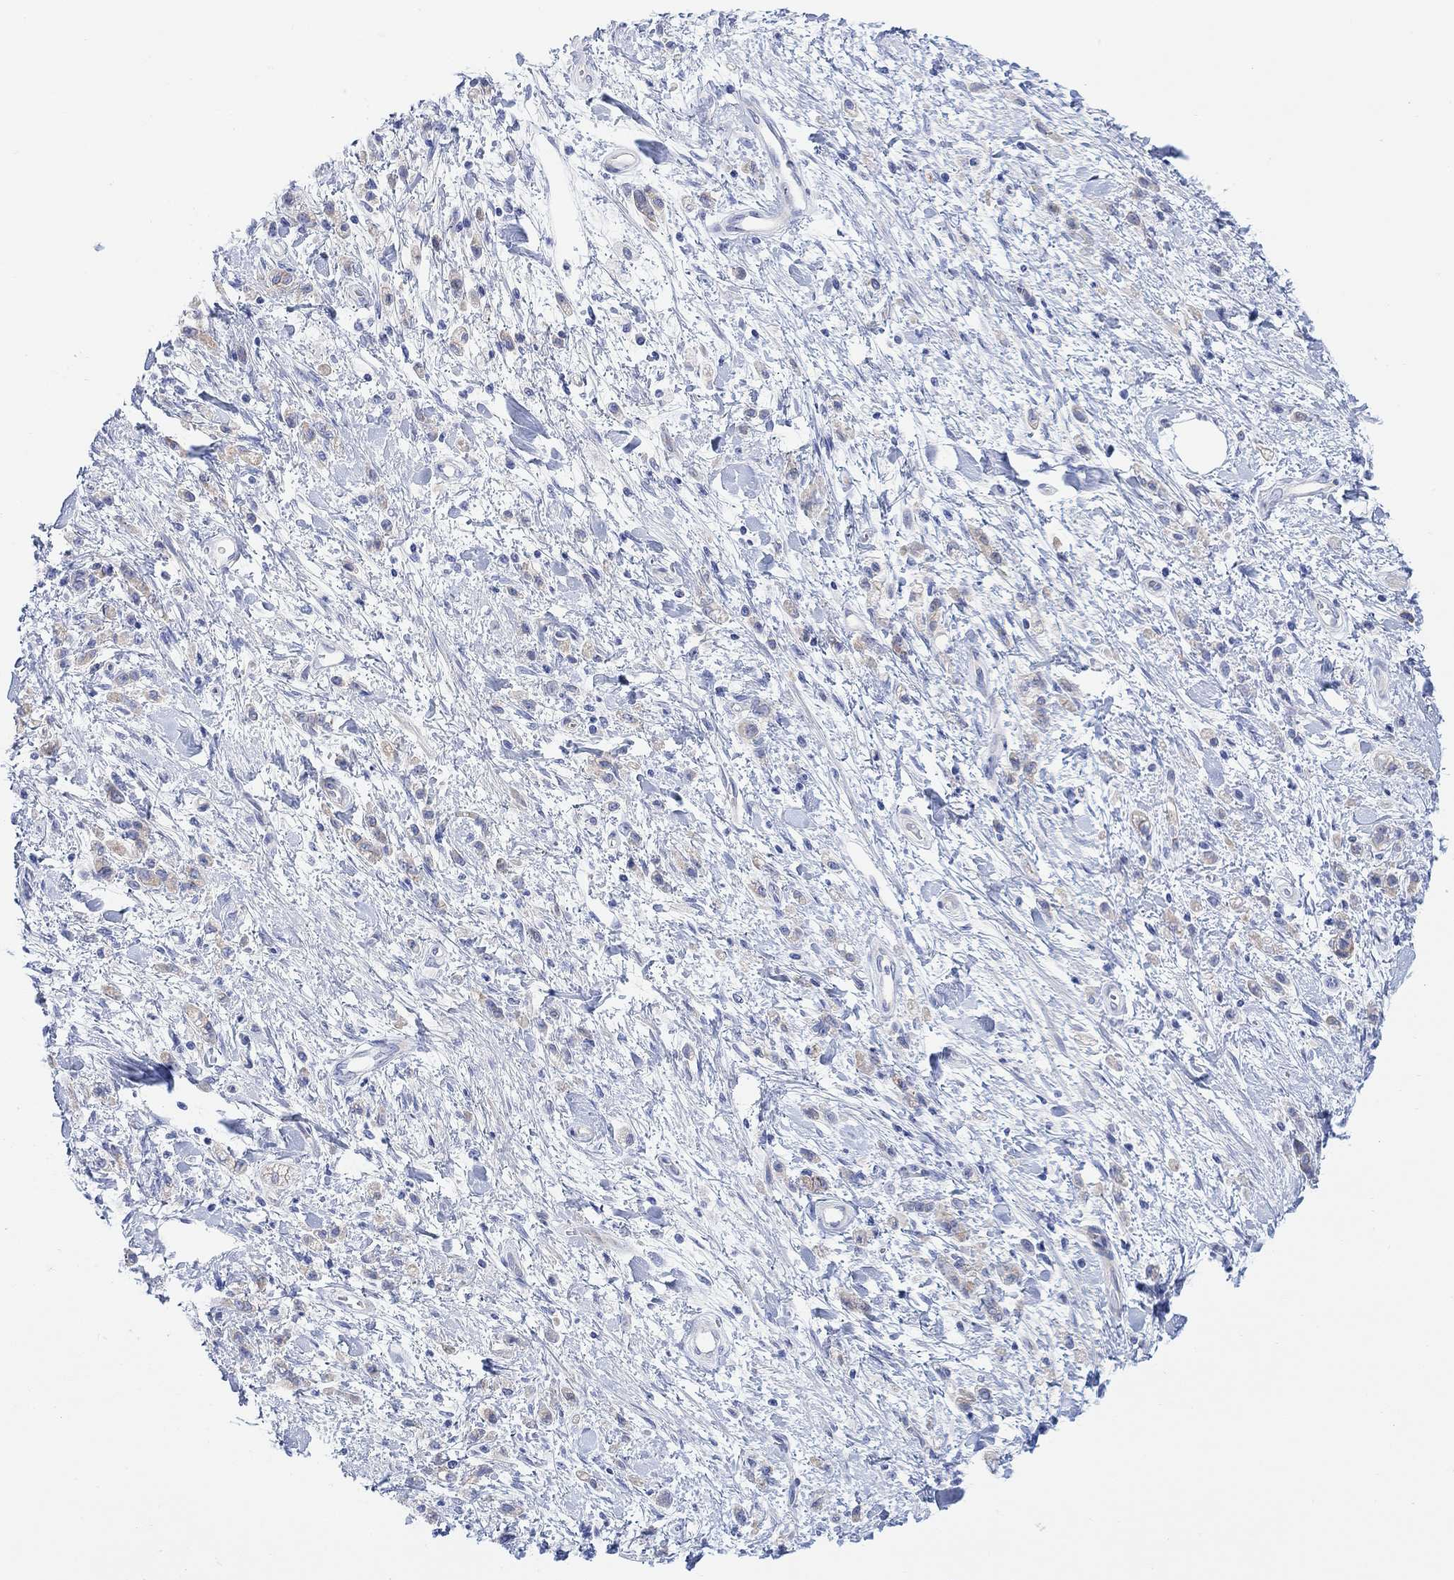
{"staining": {"intensity": "weak", "quantity": "<25%", "location": "cytoplasmic/membranous"}, "tissue": "stomach cancer", "cell_type": "Tumor cells", "image_type": "cancer", "snomed": [{"axis": "morphology", "description": "Adenocarcinoma, NOS"}, {"axis": "topography", "description": "Stomach"}], "caption": "This is a image of immunohistochemistry (IHC) staining of adenocarcinoma (stomach), which shows no expression in tumor cells.", "gene": "TLDC2", "patient": {"sex": "male", "age": 77}}